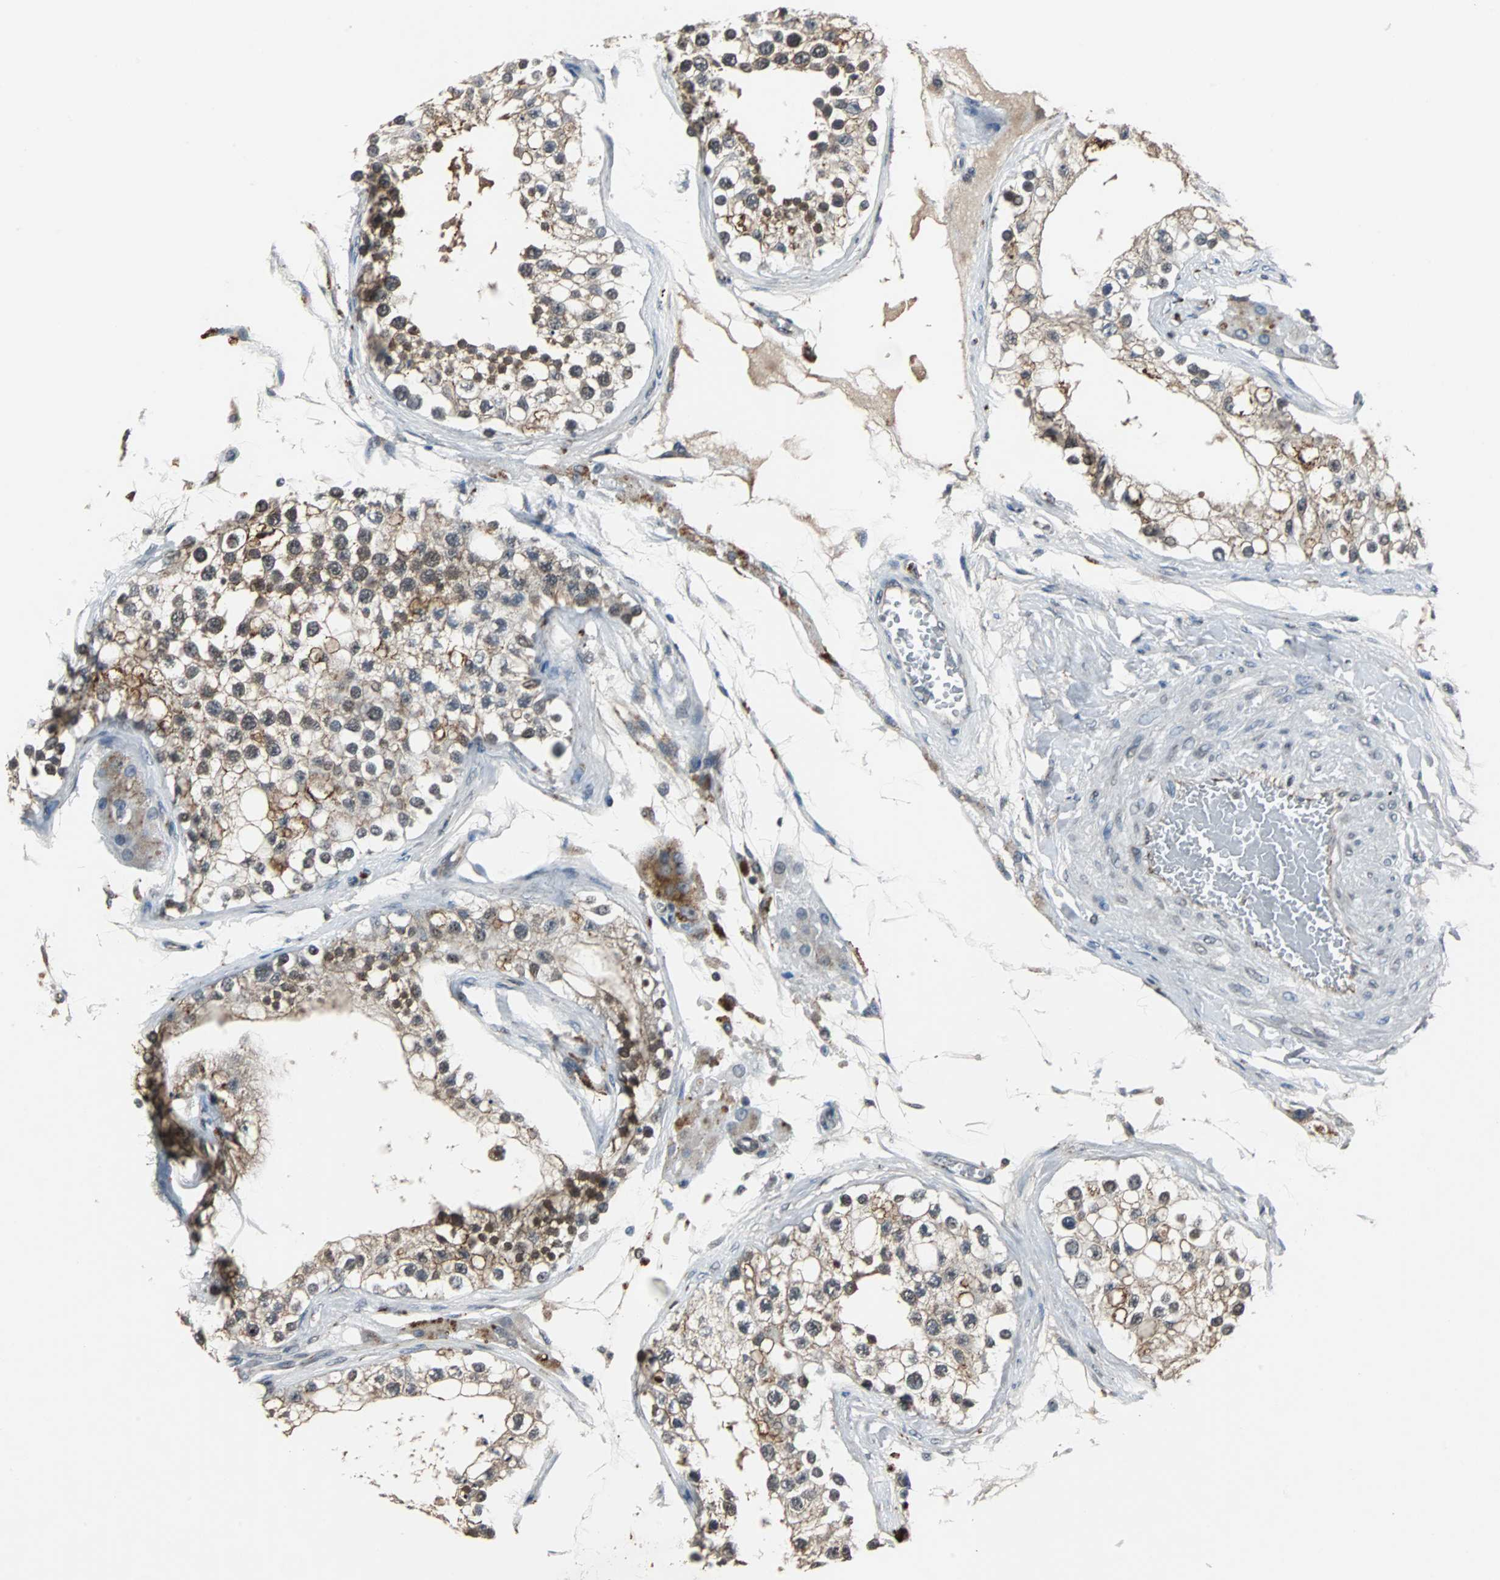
{"staining": {"intensity": "strong", "quantity": ">75%", "location": "cytoplasmic/membranous"}, "tissue": "testis", "cell_type": "Cells in seminiferous ducts", "image_type": "normal", "snomed": [{"axis": "morphology", "description": "Normal tissue, NOS"}, {"axis": "topography", "description": "Testis"}], "caption": "Immunohistochemistry (IHC) histopathology image of benign human testis stained for a protein (brown), which demonstrates high levels of strong cytoplasmic/membranous staining in about >75% of cells in seminiferous ducts.", "gene": "LSR", "patient": {"sex": "male", "age": 68}}